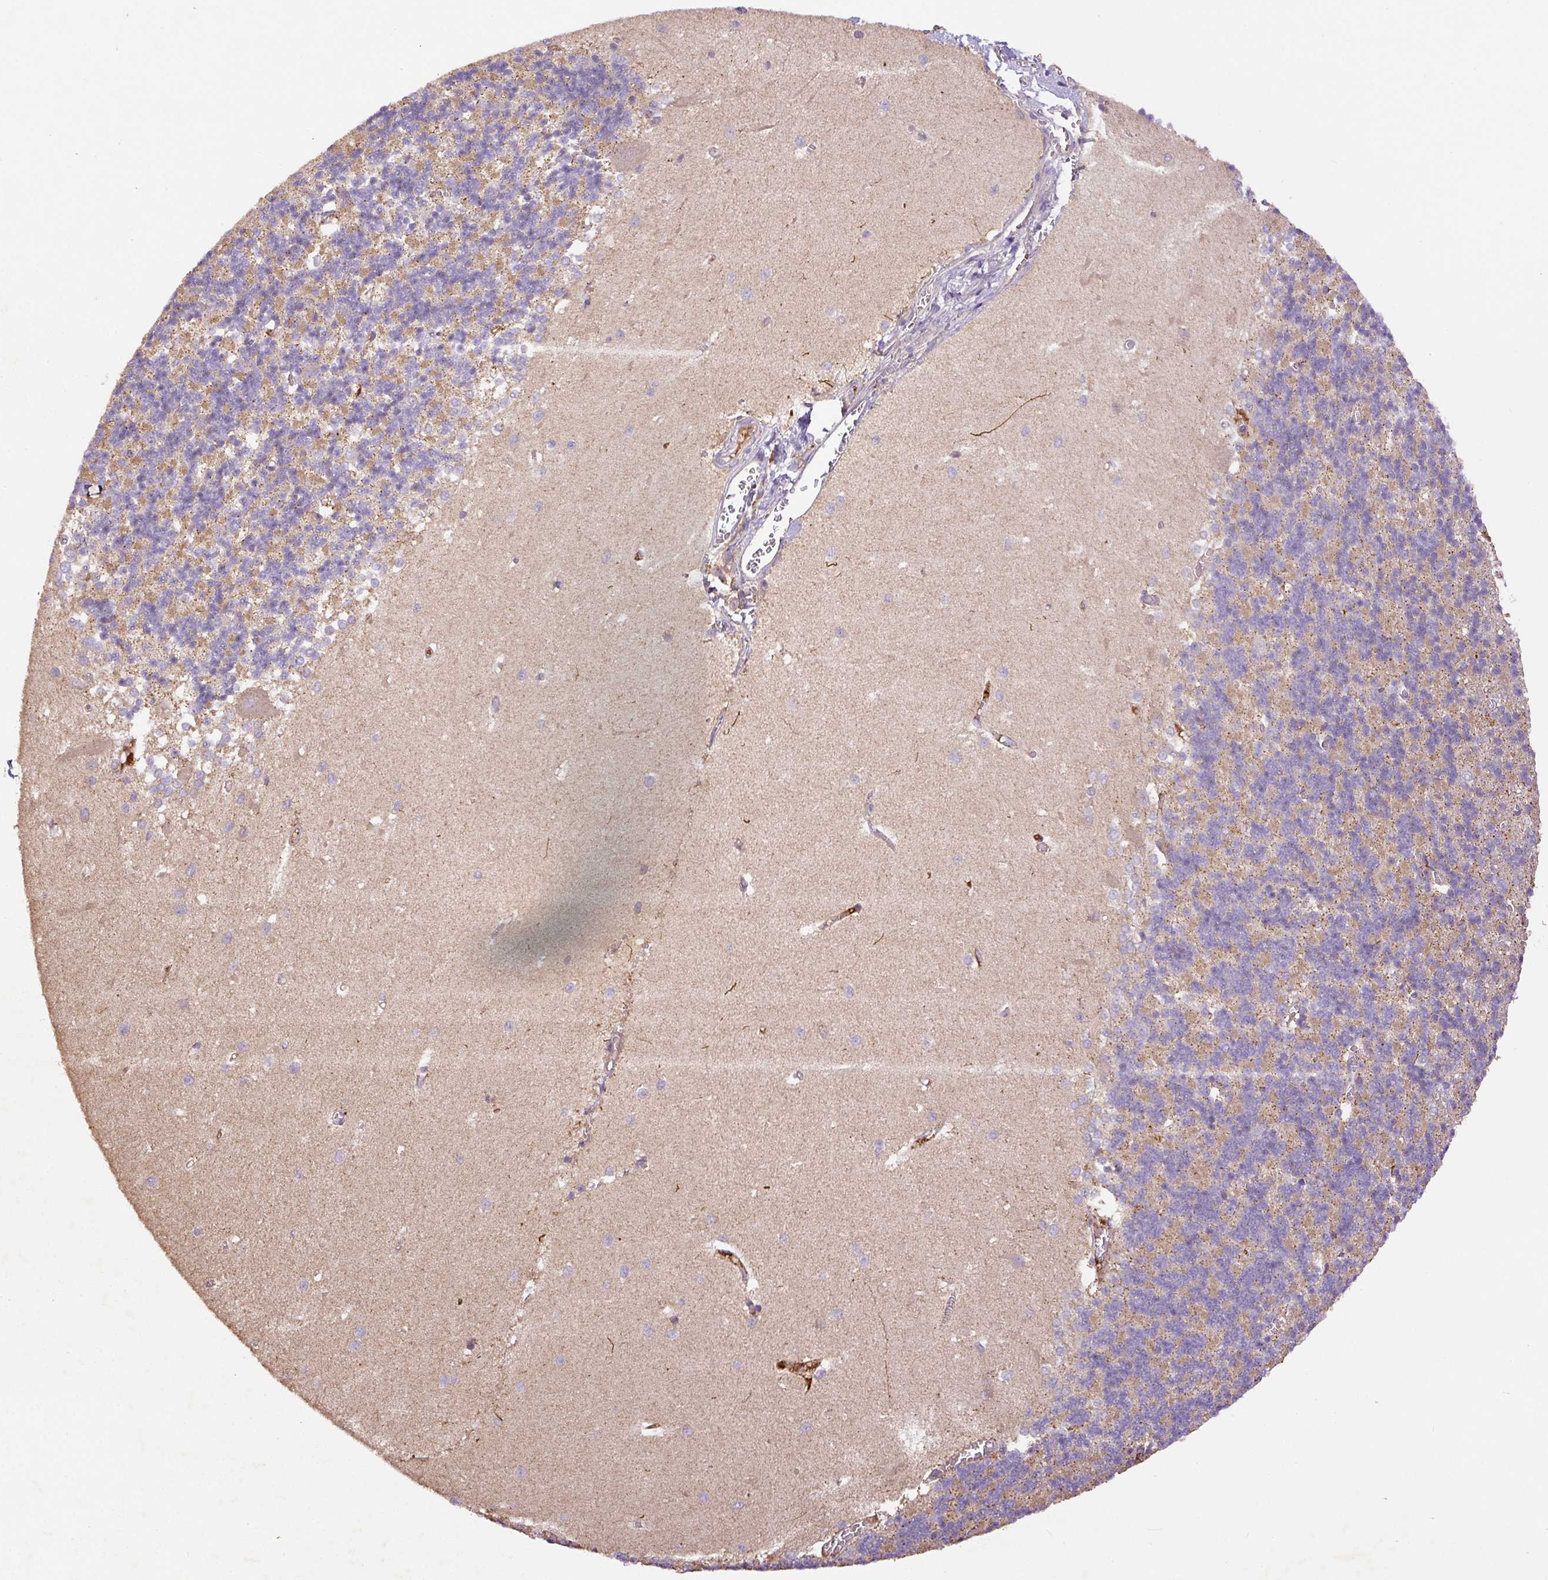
{"staining": {"intensity": "moderate", "quantity": "25%-75%", "location": "cytoplasmic/membranous"}, "tissue": "cerebellum", "cell_type": "Cells in granular layer", "image_type": "normal", "snomed": [{"axis": "morphology", "description": "Normal tissue, NOS"}, {"axis": "topography", "description": "Cerebellum"}], "caption": "Brown immunohistochemical staining in normal human cerebellum reveals moderate cytoplasmic/membranous positivity in about 25%-75% of cells in granular layer. (IHC, brightfield microscopy, high magnification).", "gene": "DAPK1", "patient": {"sex": "male", "age": 37}}